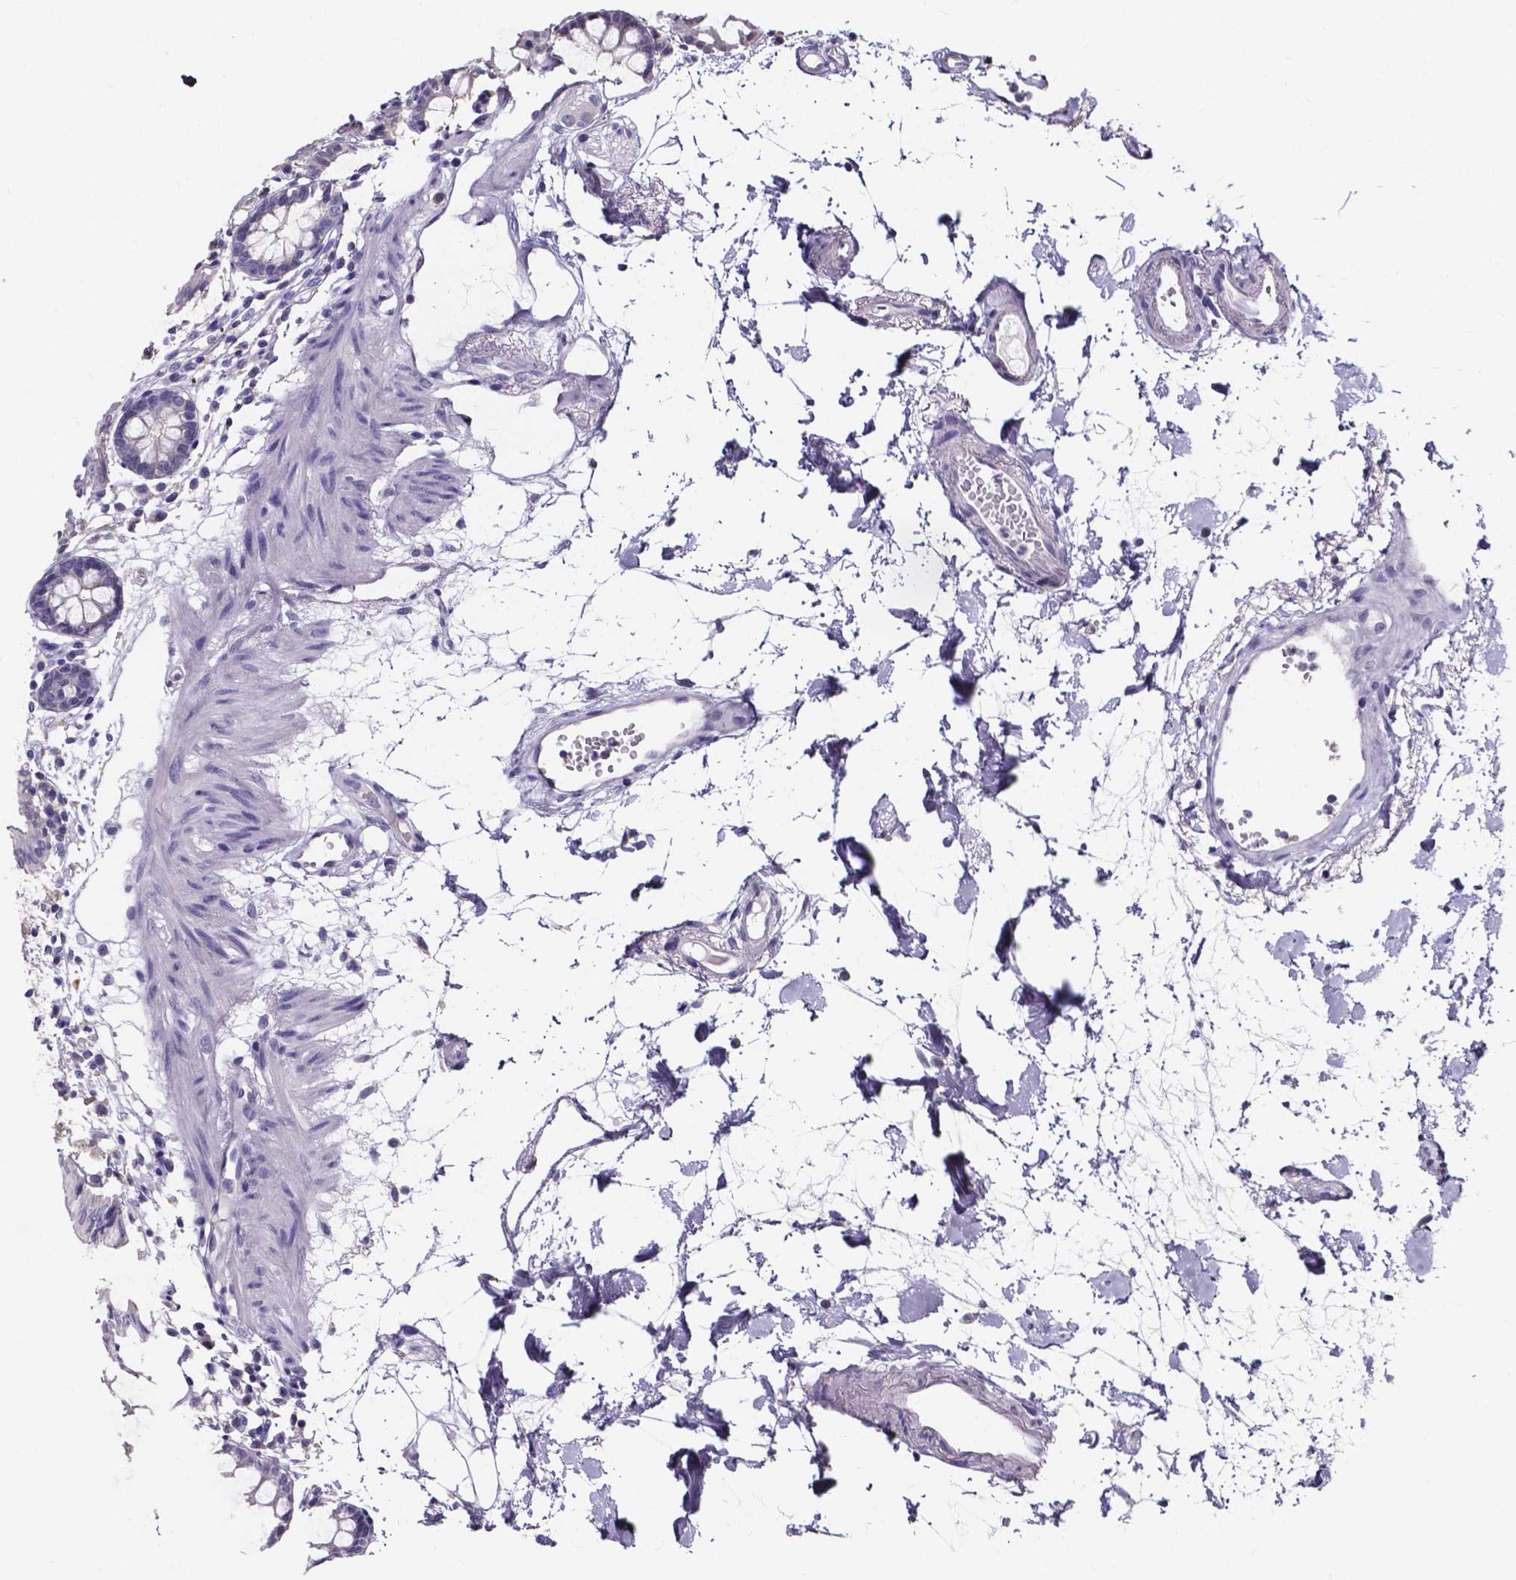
{"staining": {"intensity": "negative", "quantity": "none", "location": "none"}, "tissue": "colon", "cell_type": "Endothelial cells", "image_type": "normal", "snomed": [{"axis": "morphology", "description": "Normal tissue, NOS"}, {"axis": "topography", "description": "Colon"}], "caption": "Immunohistochemistry of normal human colon exhibits no positivity in endothelial cells. Brightfield microscopy of immunohistochemistry (IHC) stained with DAB (3,3'-diaminobenzidine) (brown) and hematoxylin (blue), captured at high magnification.", "gene": "SPOCD1", "patient": {"sex": "female", "age": 84}}